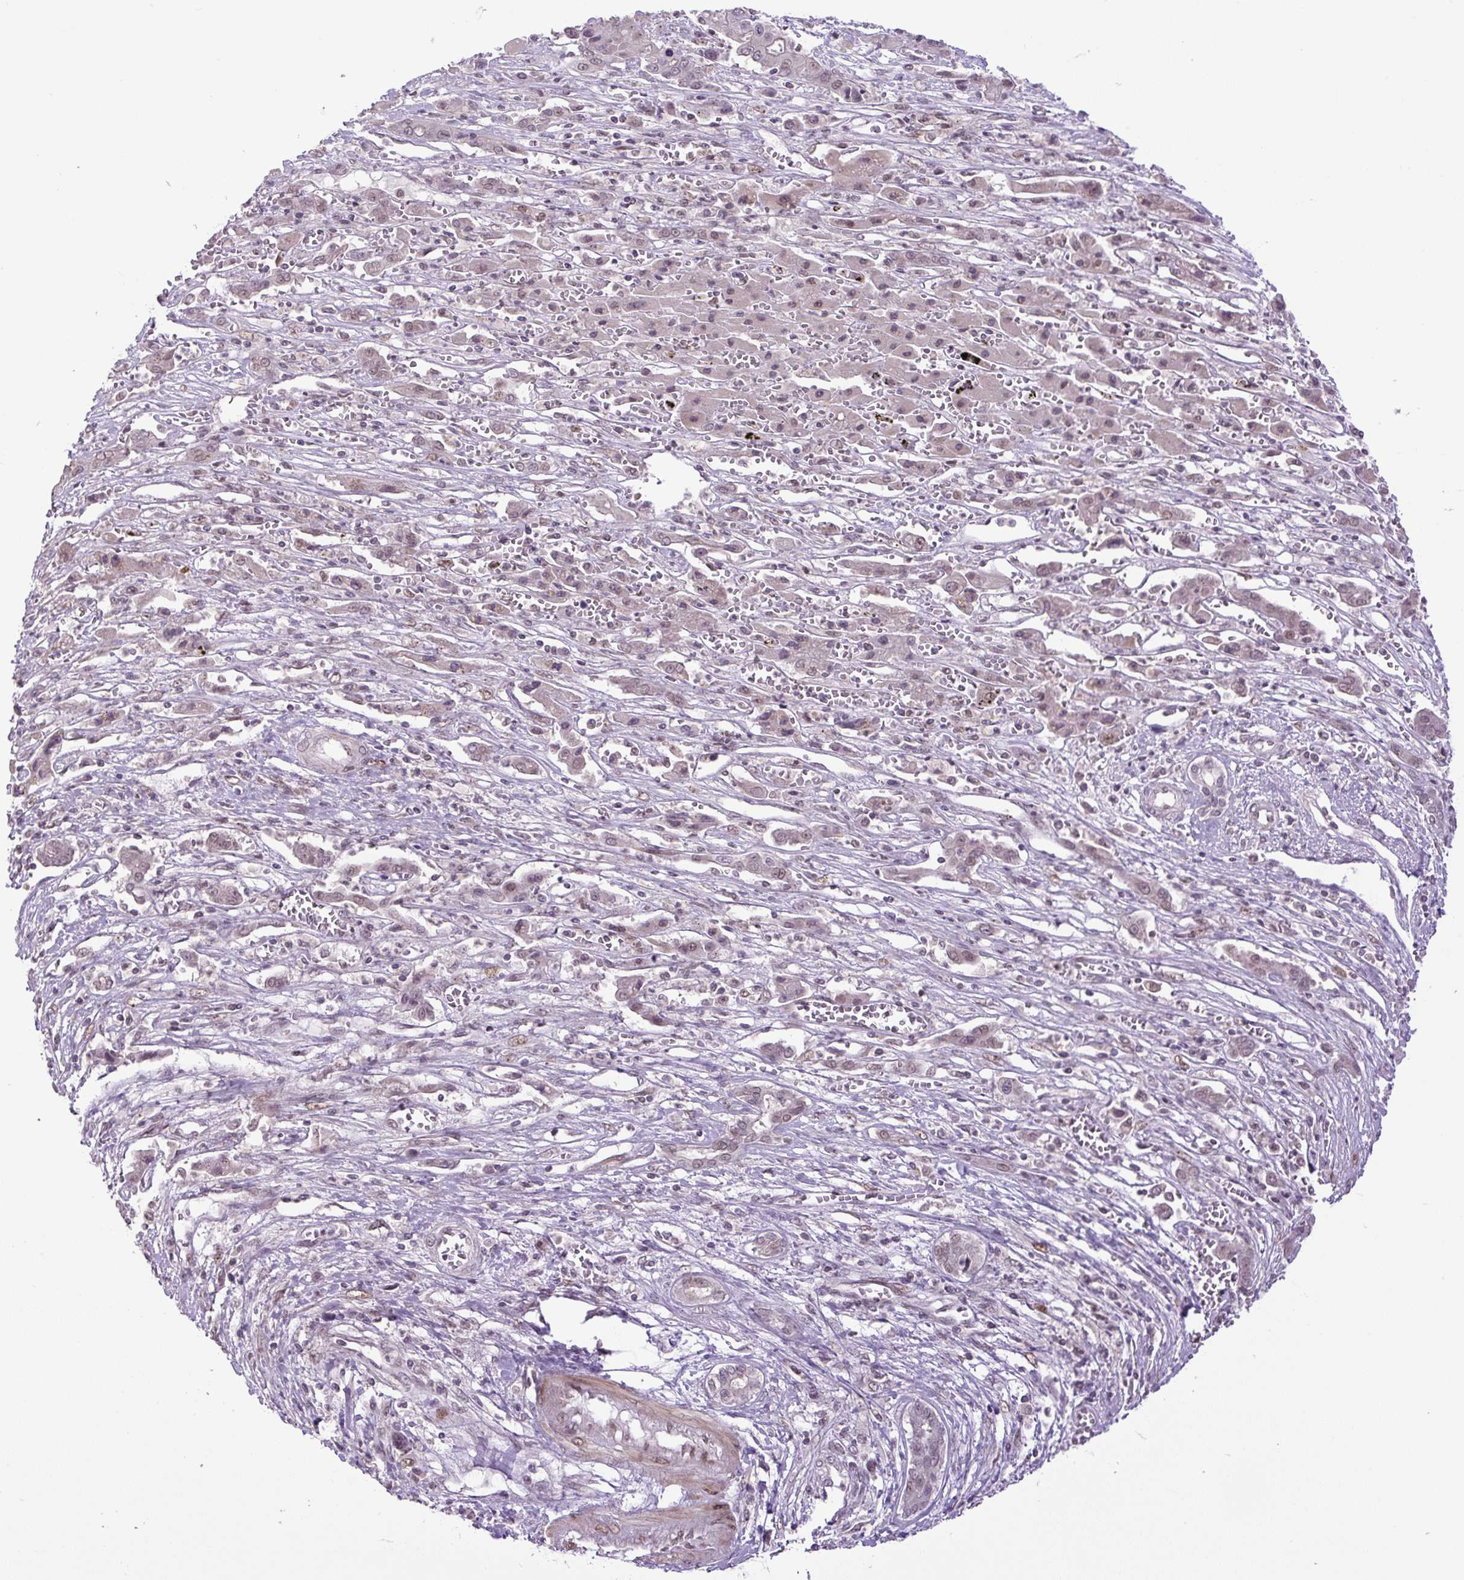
{"staining": {"intensity": "weak", "quantity": ">75%", "location": "nuclear"}, "tissue": "liver cancer", "cell_type": "Tumor cells", "image_type": "cancer", "snomed": [{"axis": "morphology", "description": "Cholangiocarcinoma"}, {"axis": "topography", "description": "Liver"}], "caption": "Immunohistochemistry (IHC) micrograph of neoplastic tissue: human liver cholangiocarcinoma stained using immunohistochemistry (IHC) displays low levels of weak protein expression localized specifically in the nuclear of tumor cells, appearing as a nuclear brown color.", "gene": "KPNA1", "patient": {"sex": "male", "age": 67}}